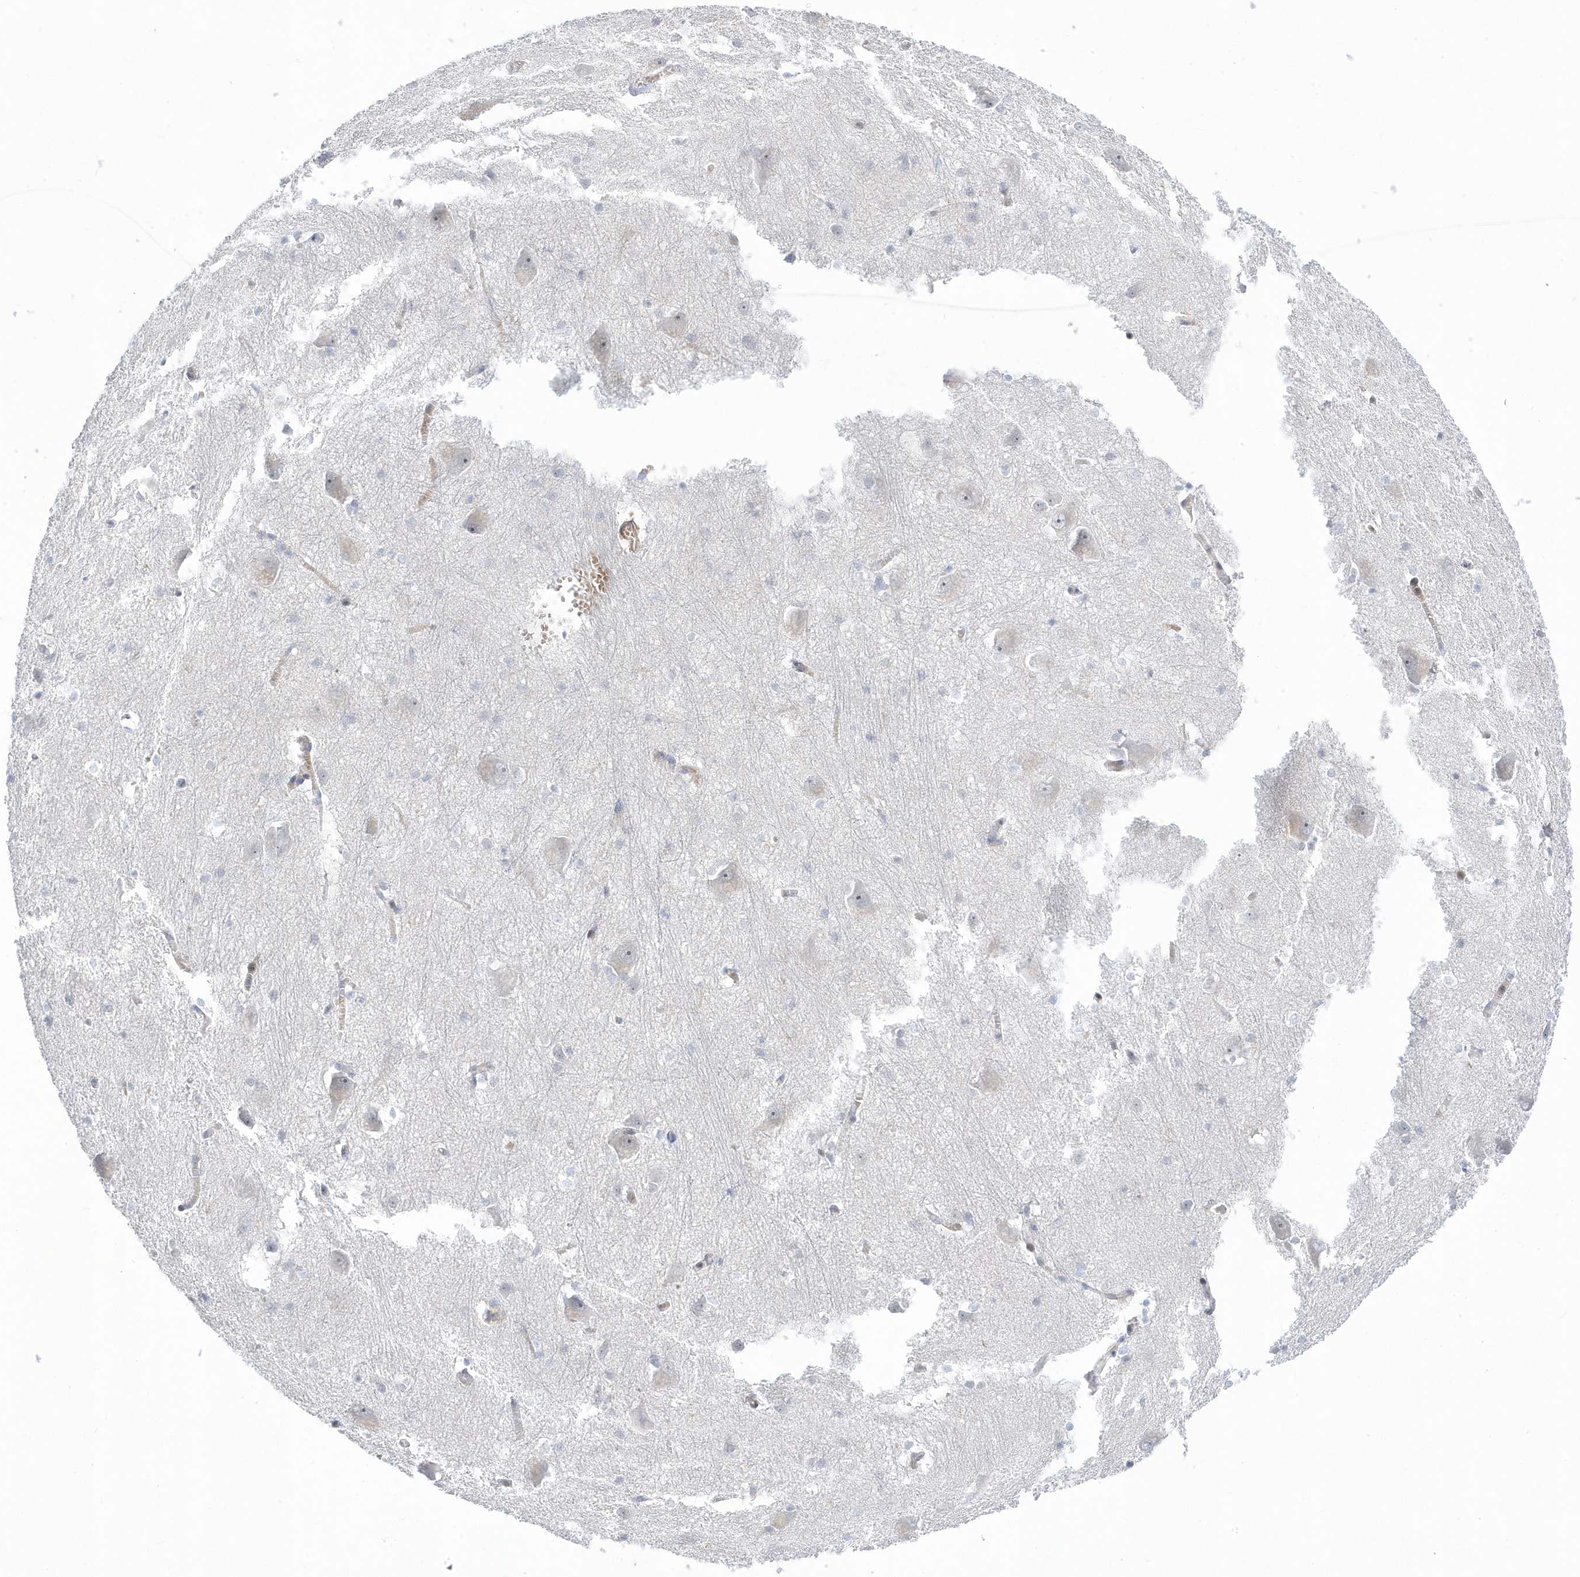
{"staining": {"intensity": "negative", "quantity": "none", "location": "none"}, "tissue": "caudate", "cell_type": "Glial cells", "image_type": "normal", "snomed": [{"axis": "morphology", "description": "Normal tissue, NOS"}, {"axis": "topography", "description": "Lateral ventricle wall"}], "caption": "High power microscopy histopathology image of an immunohistochemistry micrograph of unremarkable caudate, revealing no significant positivity in glial cells.", "gene": "MAP7D3", "patient": {"sex": "male", "age": 37}}